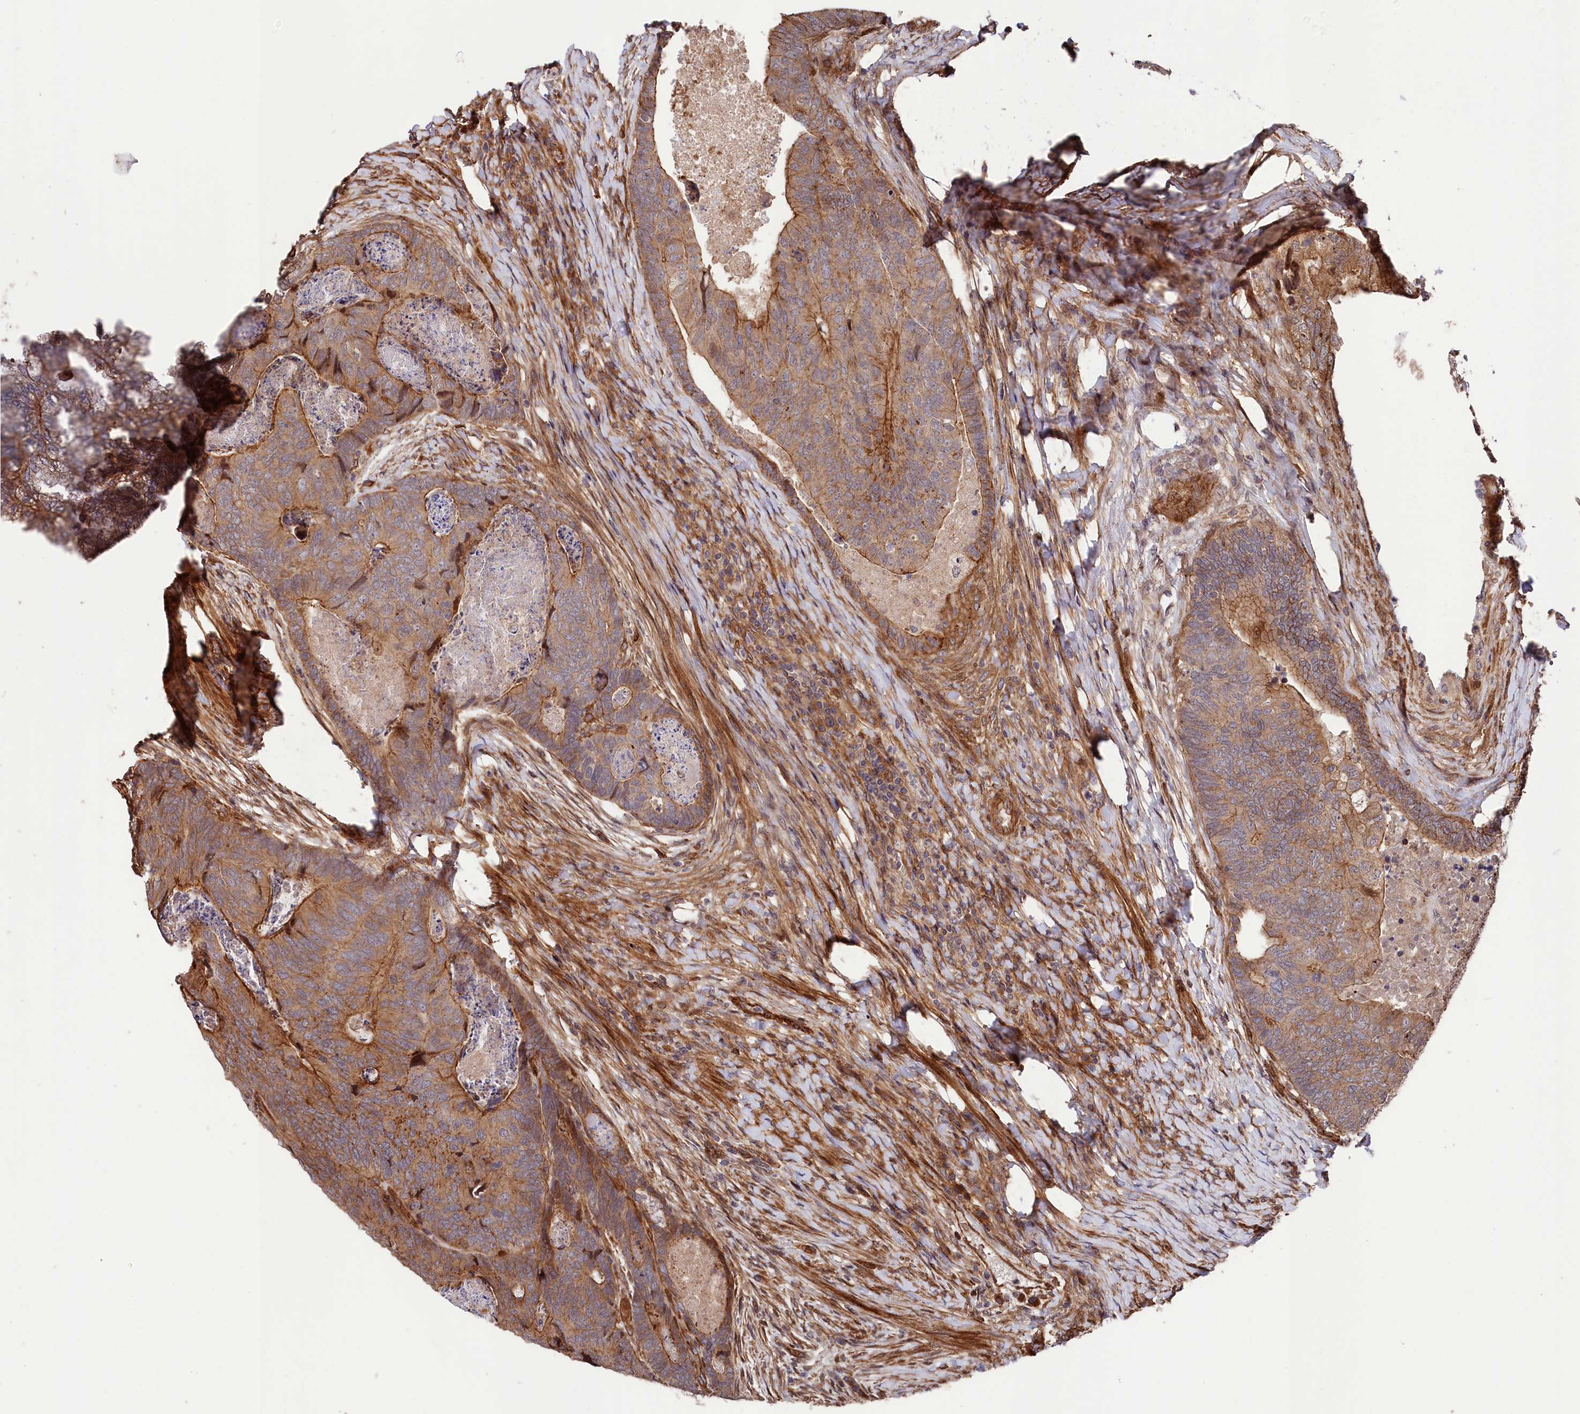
{"staining": {"intensity": "moderate", "quantity": ">75%", "location": "cytoplasmic/membranous"}, "tissue": "colorectal cancer", "cell_type": "Tumor cells", "image_type": "cancer", "snomed": [{"axis": "morphology", "description": "Adenocarcinoma, NOS"}, {"axis": "topography", "description": "Colon"}], "caption": "This is a micrograph of IHC staining of colorectal cancer, which shows moderate staining in the cytoplasmic/membranous of tumor cells.", "gene": "TNKS1BP1", "patient": {"sex": "female", "age": 67}}